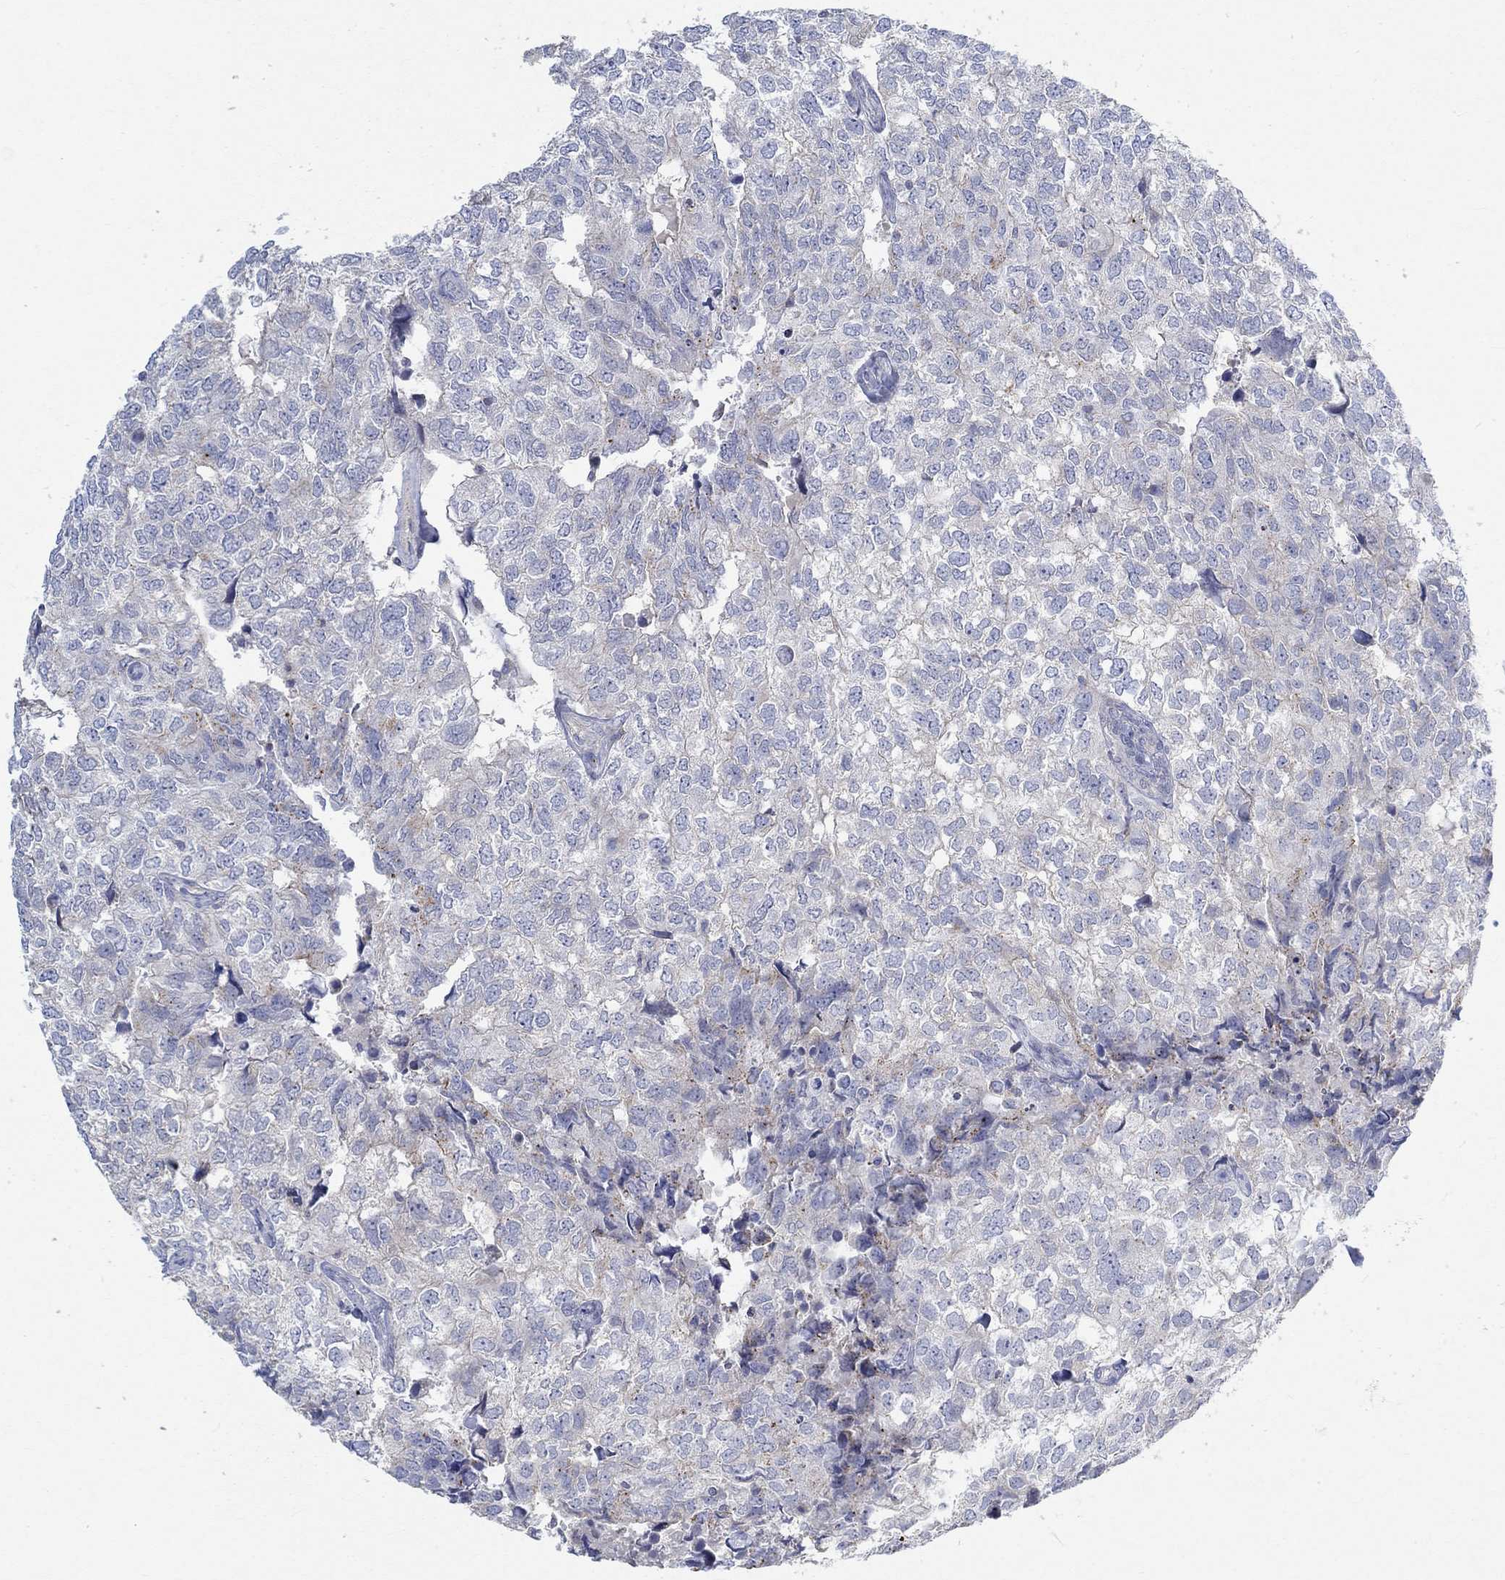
{"staining": {"intensity": "weak", "quantity": "<25%", "location": "cytoplasmic/membranous"}, "tissue": "breast cancer", "cell_type": "Tumor cells", "image_type": "cancer", "snomed": [{"axis": "morphology", "description": "Duct carcinoma"}, {"axis": "topography", "description": "Breast"}], "caption": "IHC micrograph of neoplastic tissue: breast cancer stained with DAB shows no significant protein staining in tumor cells.", "gene": "NAV3", "patient": {"sex": "female", "age": 30}}